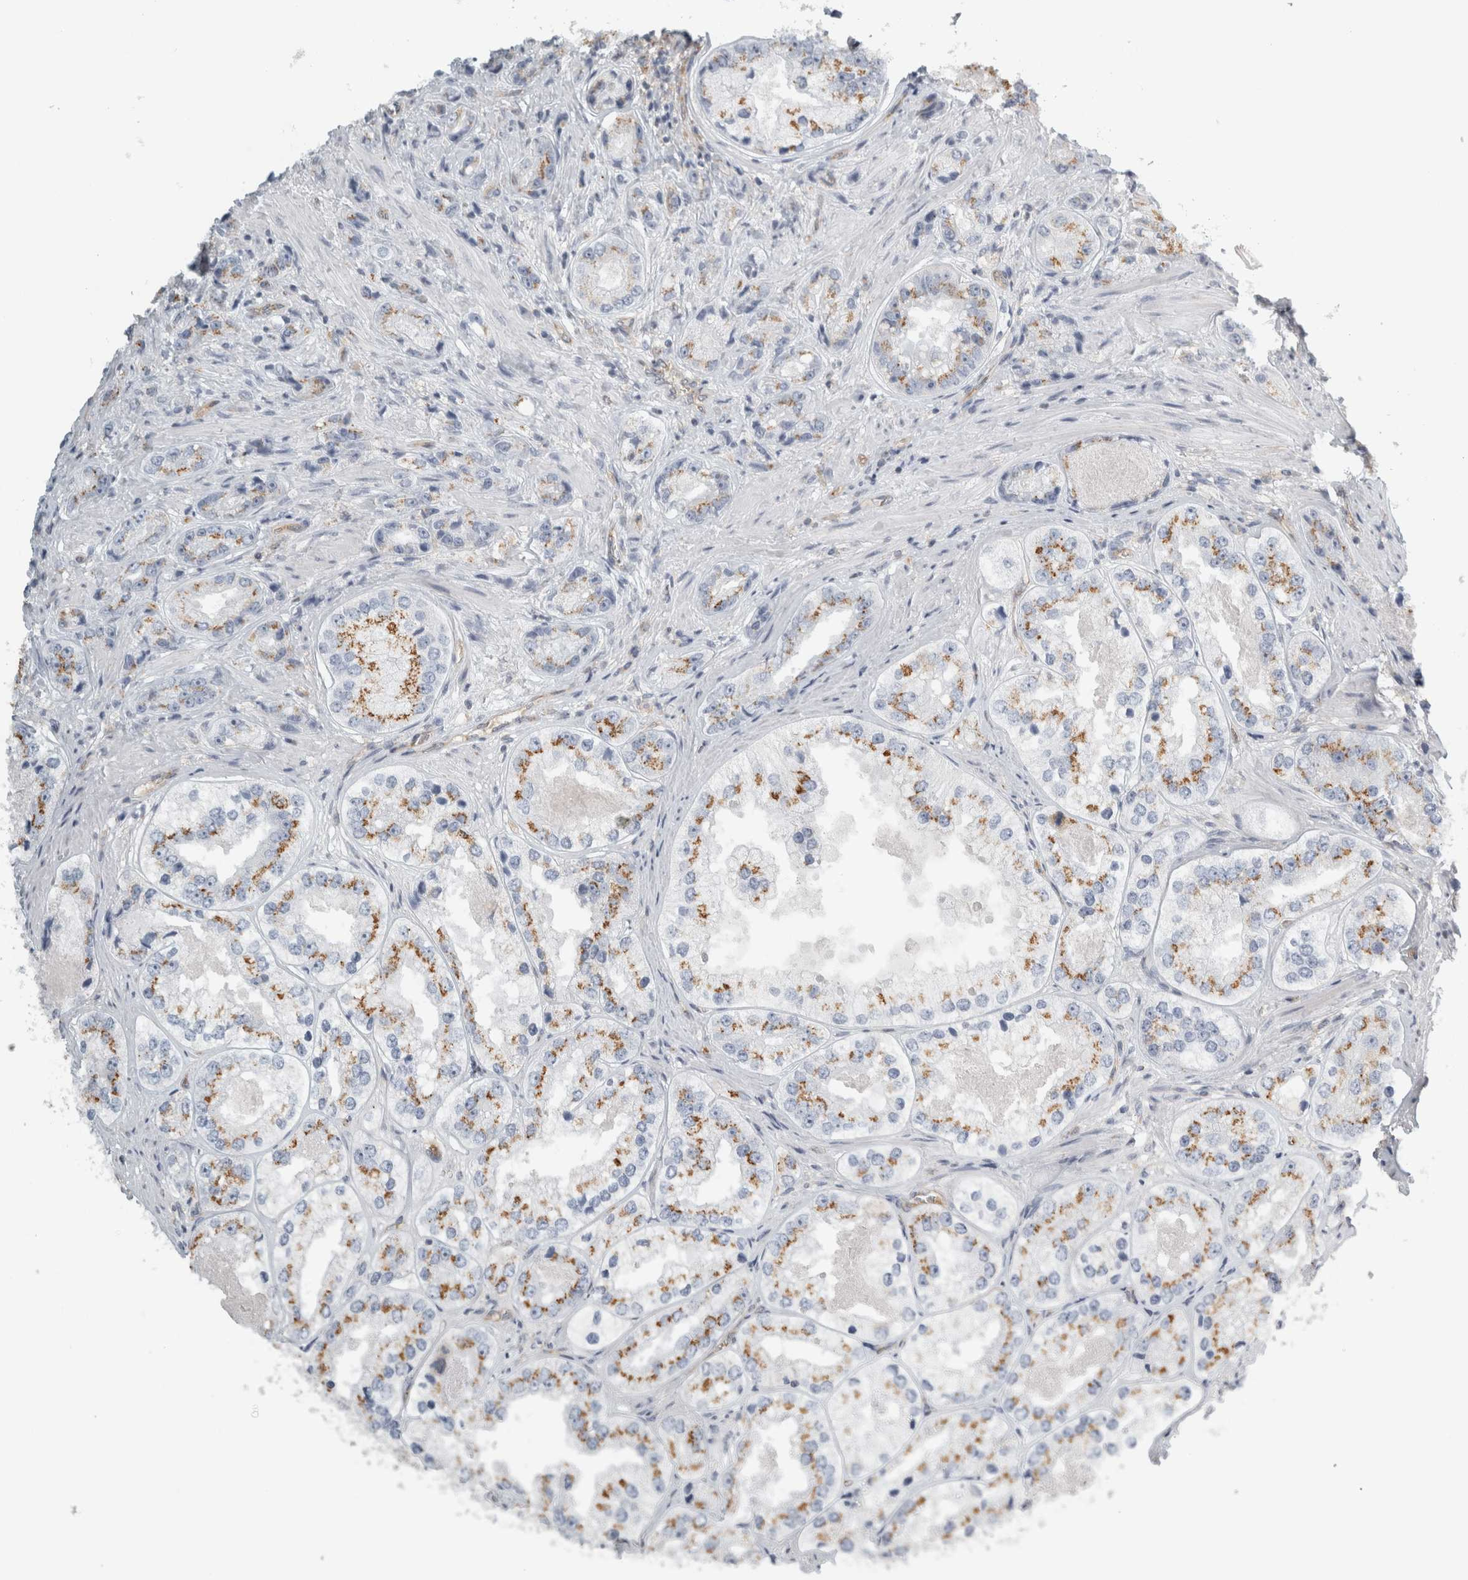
{"staining": {"intensity": "moderate", "quantity": ">75%", "location": "cytoplasmic/membranous"}, "tissue": "prostate cancer", "cell_type": "Tumor cells", "image_type": "cancer", "snomed": [{"axis": "morphology", "description": "Adenocarcinoma, High grade"}, {"axis": "topography", "description": "Prostate"}], "caption": "DAB immunohistochemical staining of prostate adenocarcinoma (high-grade) shows moderate cytoplasmic/membranous protein expression in about >75% of tumor cells. The protein of interest is stained brown, and the nuclei are stained in blue (DAB (3,3'-diaminobenzidine) IHC with brightfield microscopy, high magnification).", "gene": "PEX6", "patient": {"sex": "male", "age": 61}}